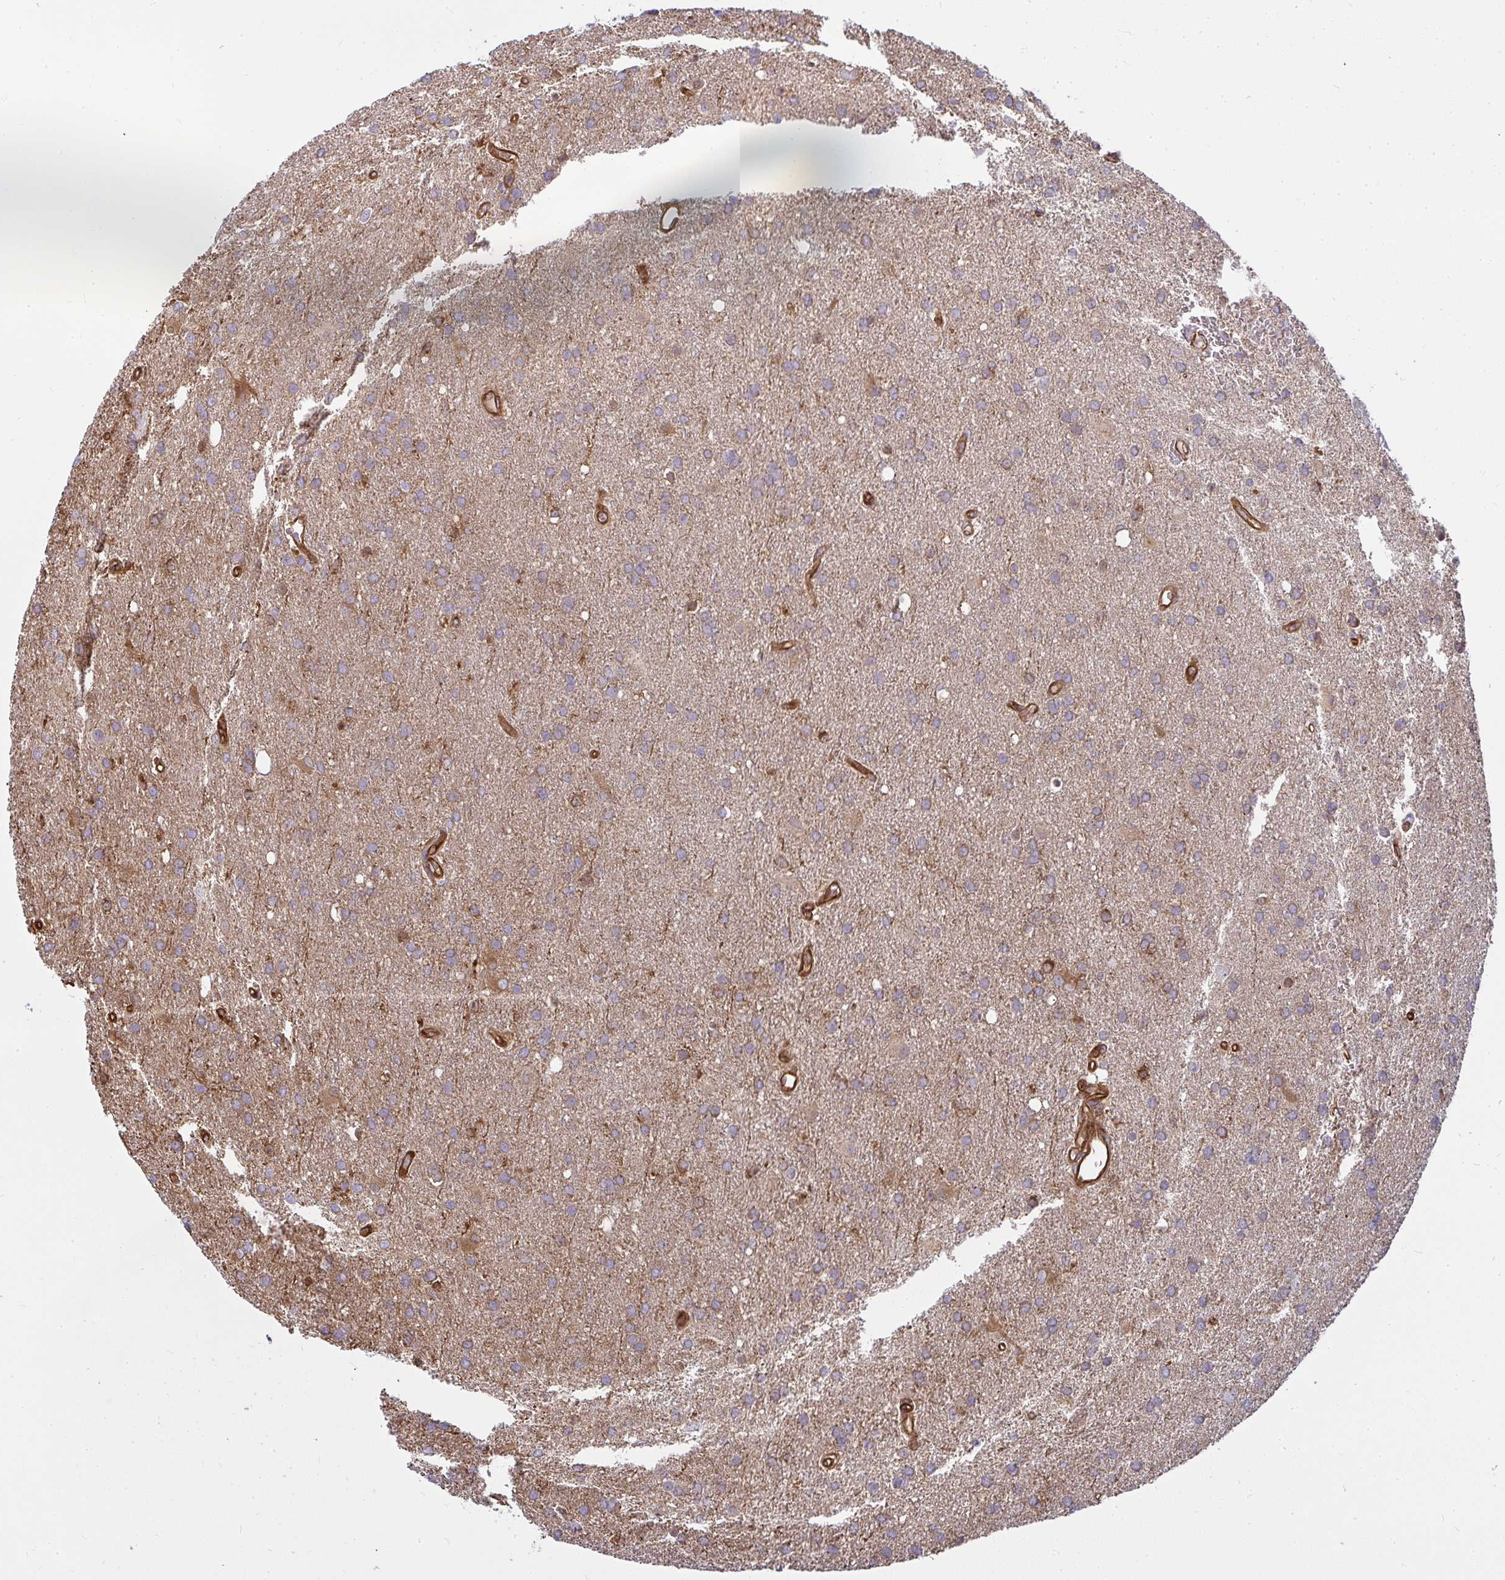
{"staining": {"intensity": "weak", "quantity": "25%-75%", "location": "cytoplasmic/membranous"}, "tissue": "glioma", "cell_type": "Tumor cells", "image_type": "cancer", "snomed": [{"axis": "morphology", "description": "Glioma, malignant, Low grade"}, {"axis": "topography", "description": "Brain"}], "caption": "Immunohistochemistry (DAB (3,3'-diaminobenzidine)) staining of human malignant low-grade glioma exhibits weak cytoplasmic/membranous protein staining in about 25%-75% of tumor cells.", "gene": "IFIT3", "patient": {"sex": "male", "age": 66}}